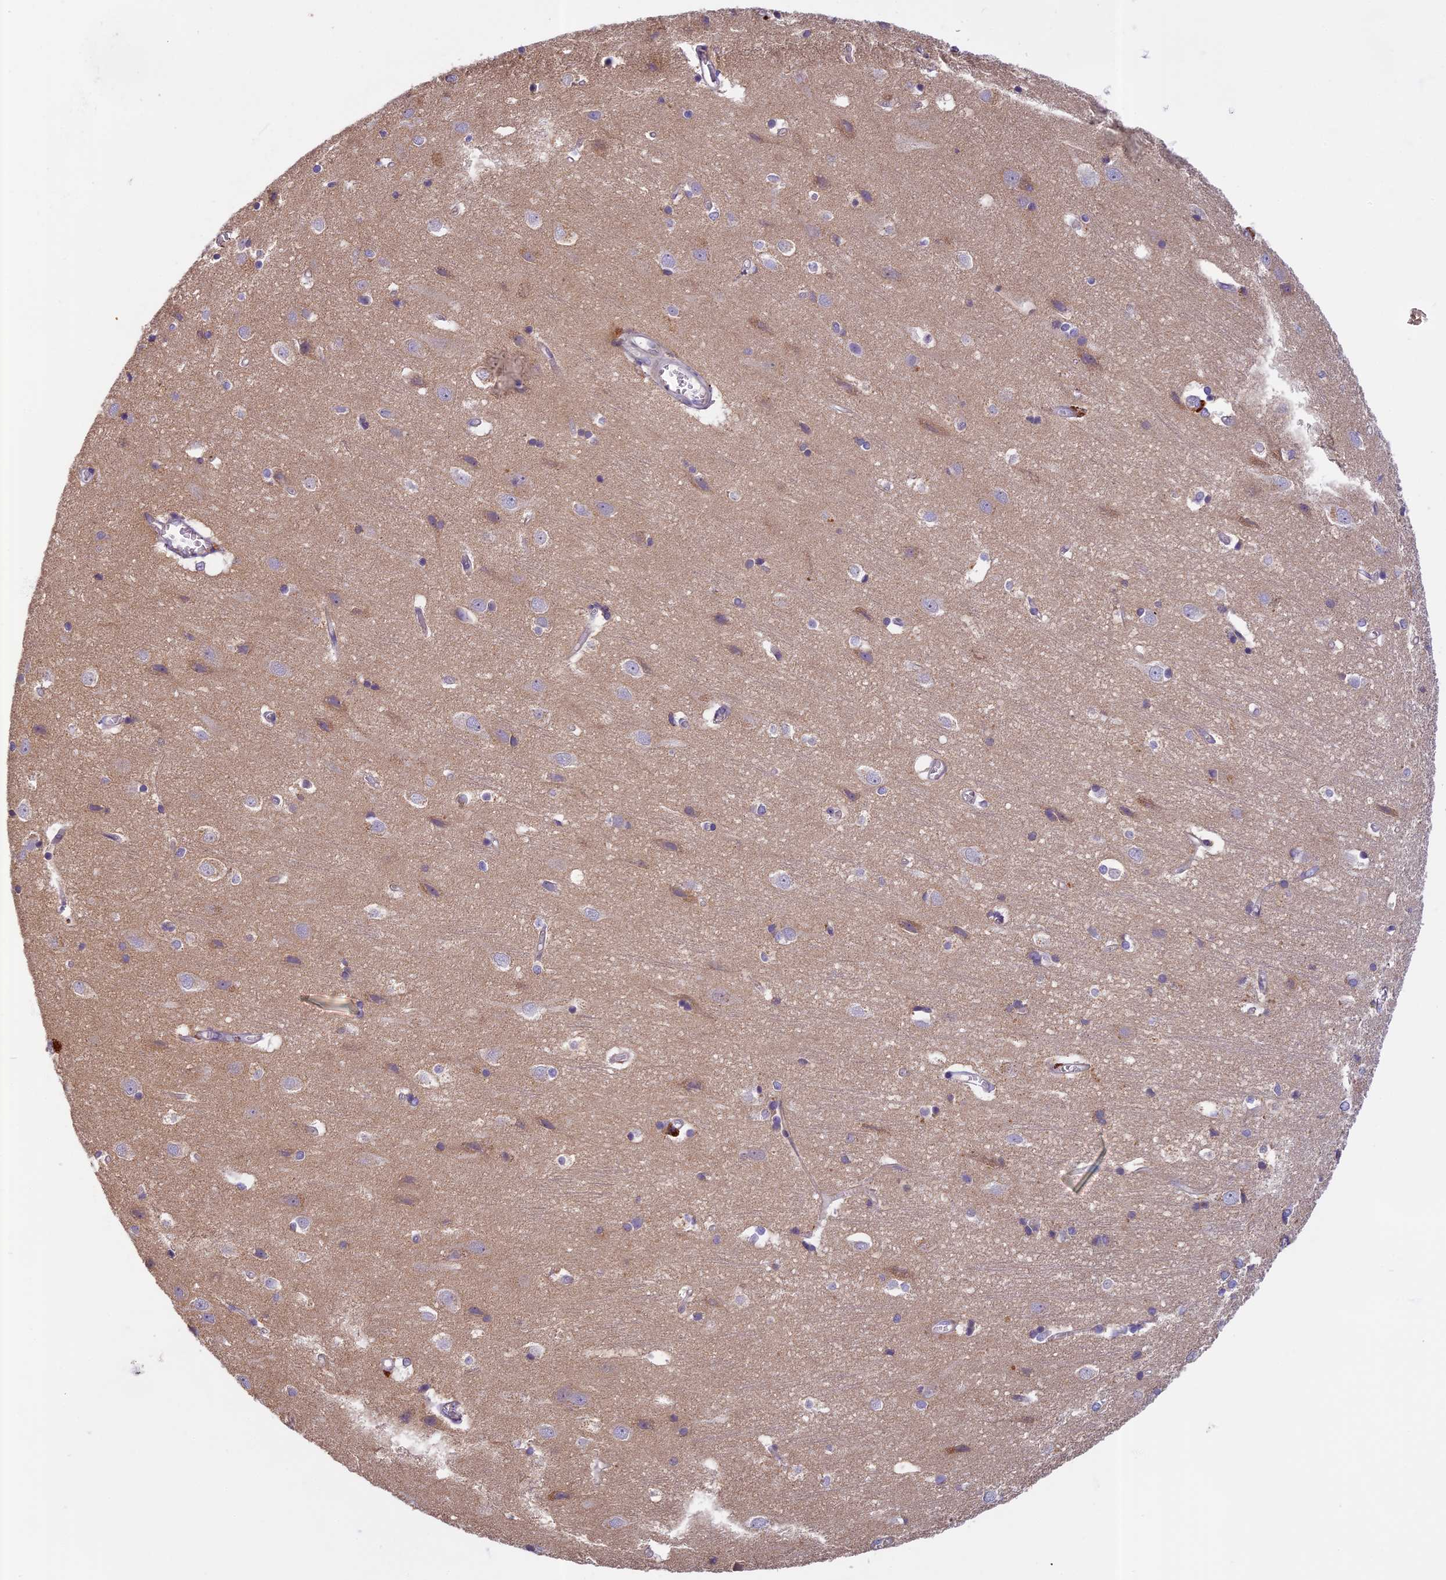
{"staining": {"intensity": "weak", "quantity": "25%-75%", "location": "cytoplasmic/membranous"}, "tissue": "cerebral cortex", "cell_type": "Endothelial cells", "image_type": "normal", "snomed": [{"axis": "morphology", "description": "Normal tissue, NOS"}, {"axis": "topography", "description": "Cerebral cortex"}], "caption": "Cerebral cortex stained for a protein demonstrates weak cytoplasmic/membranous positivity in endothelial cells.", "gene": "SEMA7A", "patient": {"sex": "male", "age": 54}}